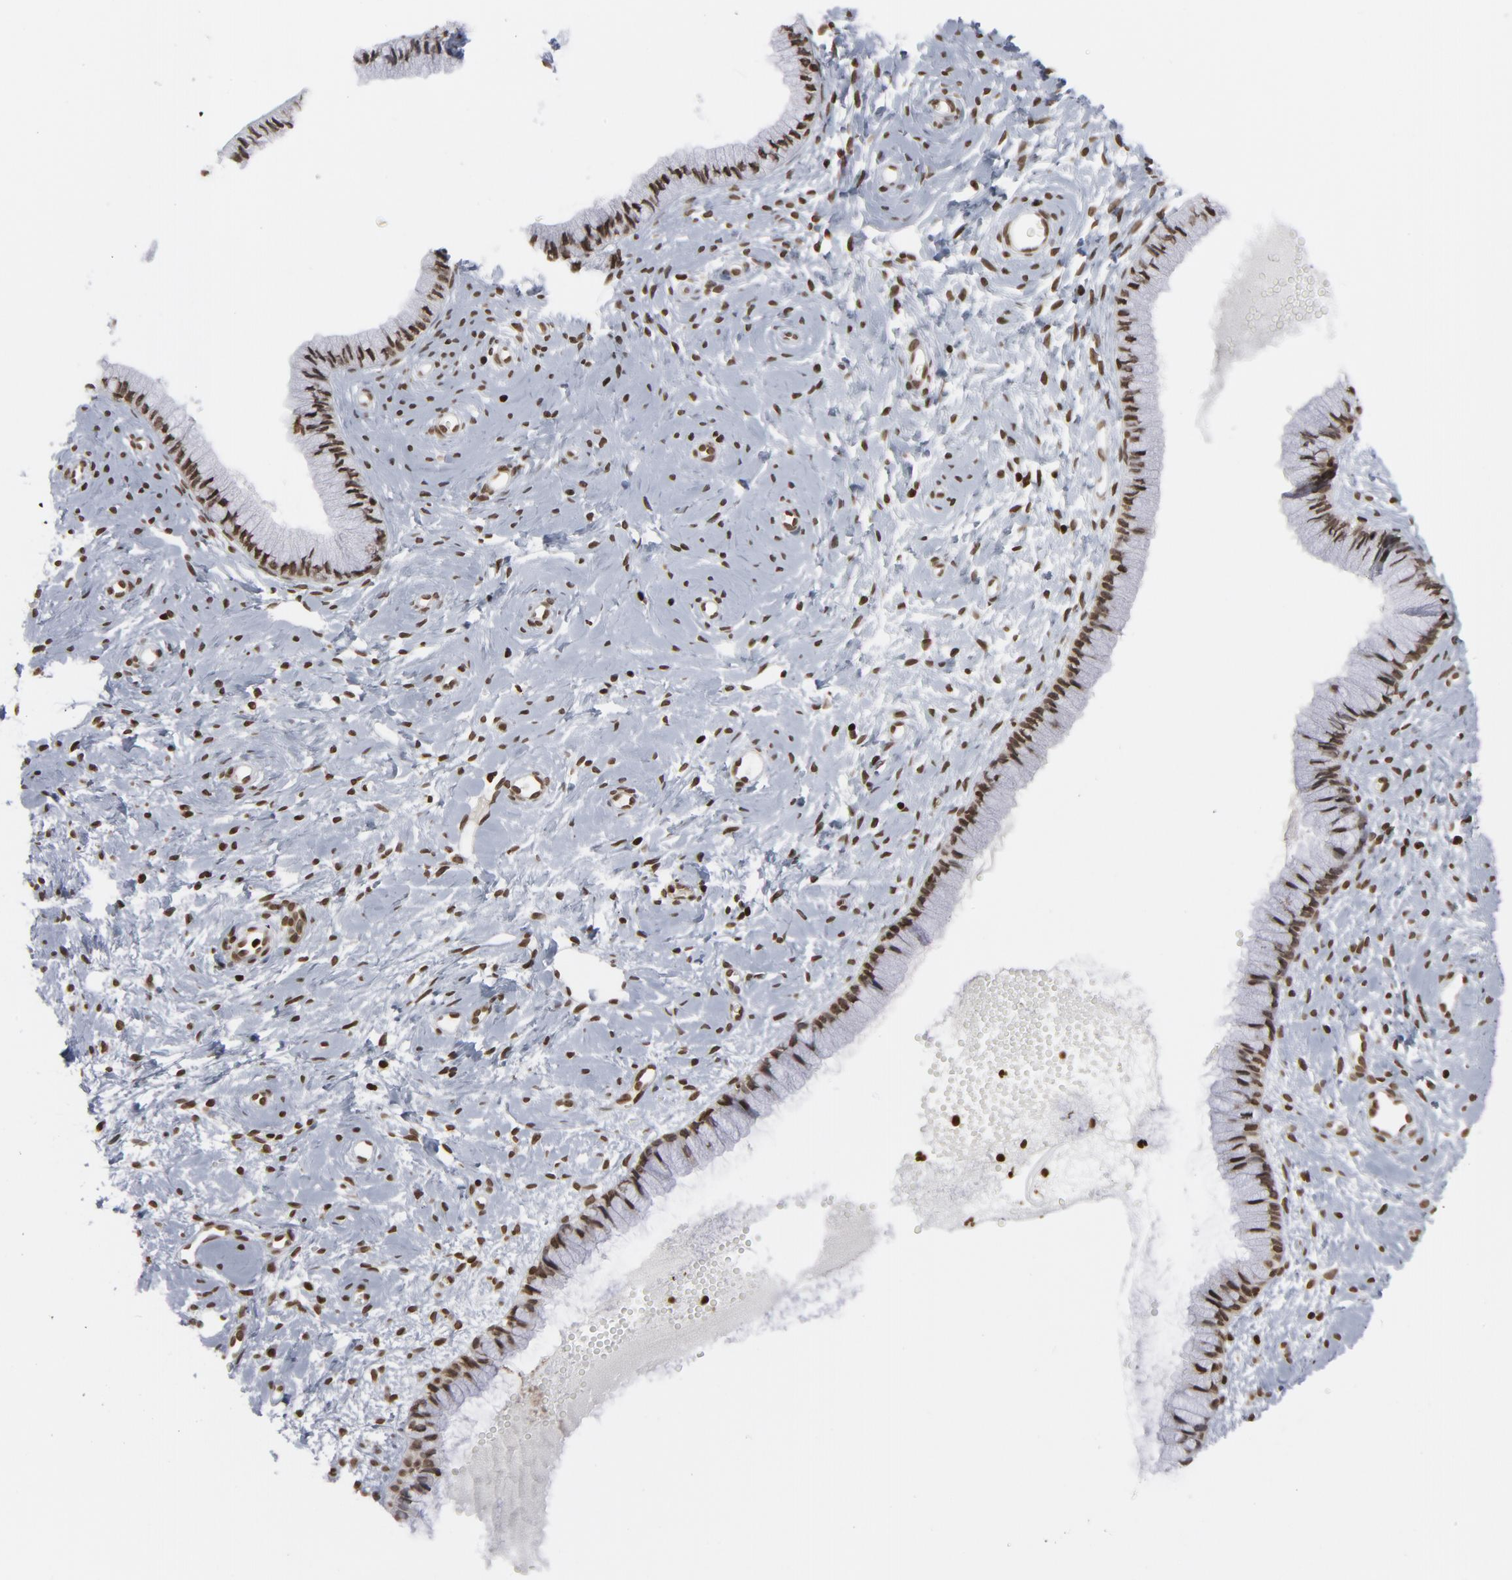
{"staining": {"intensity": "strong", "quantity": ">75%", "location": "nuclear"}, "tissue": "cervix", "cell_type": "Glandular cells", "image_type": "normal", "snomed": [{"axis": "morphology", "description": "Normal tissue, NOS"}, {"axis": "topography", "description": "Cervix"}], "caption": "Approximately >75% of glandular cells in normal cervix demonstrate strong nuclear protein expression as visualized by brown immunohistochemical staining.", "gene": "H2AC12", "patient": {"sex": "female", "age": 46}}